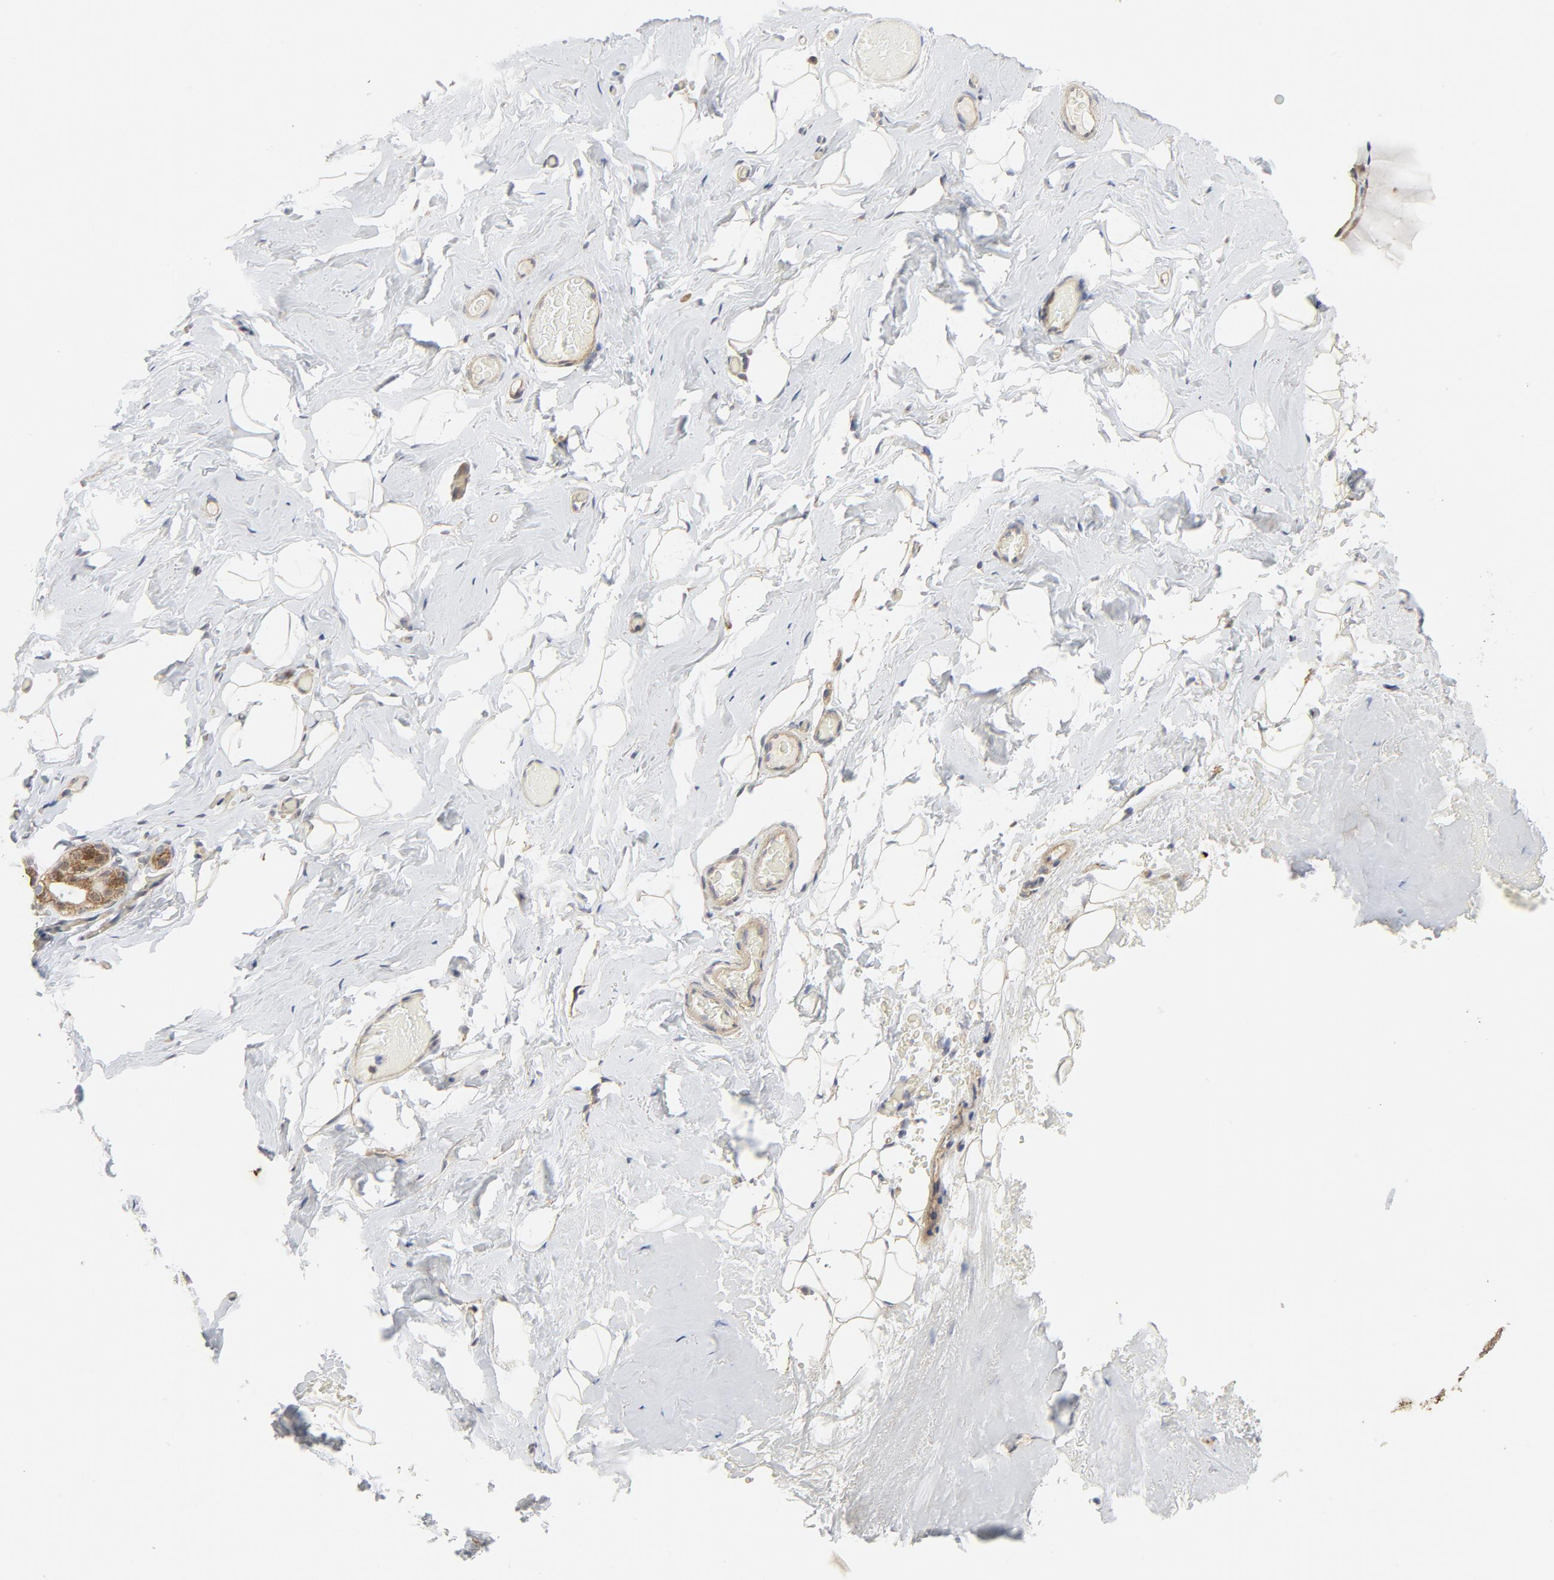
{"staining": {"intensity": "negative", "quantity": "none", "location": "none"}, "tissue": "breast", "cell_type": "Adipocytes", "image_type": "normal", "snomed": [{"axis": "morphology", "description": "Normal tissue, NOS"}, {"axis": "topography", "description": "Breast"}, {"axis": "topography", "description": "Soft tissue"}], "caption": "Immunohistochemistry (IHC) micrograph of benign breast: breast stained with DAB (3,3'-diaminobenzidine) reveals no significant protein expression in adipocytes.", "gene": "MAP2K7", "patient": {"sex": "female", "age": 75}}